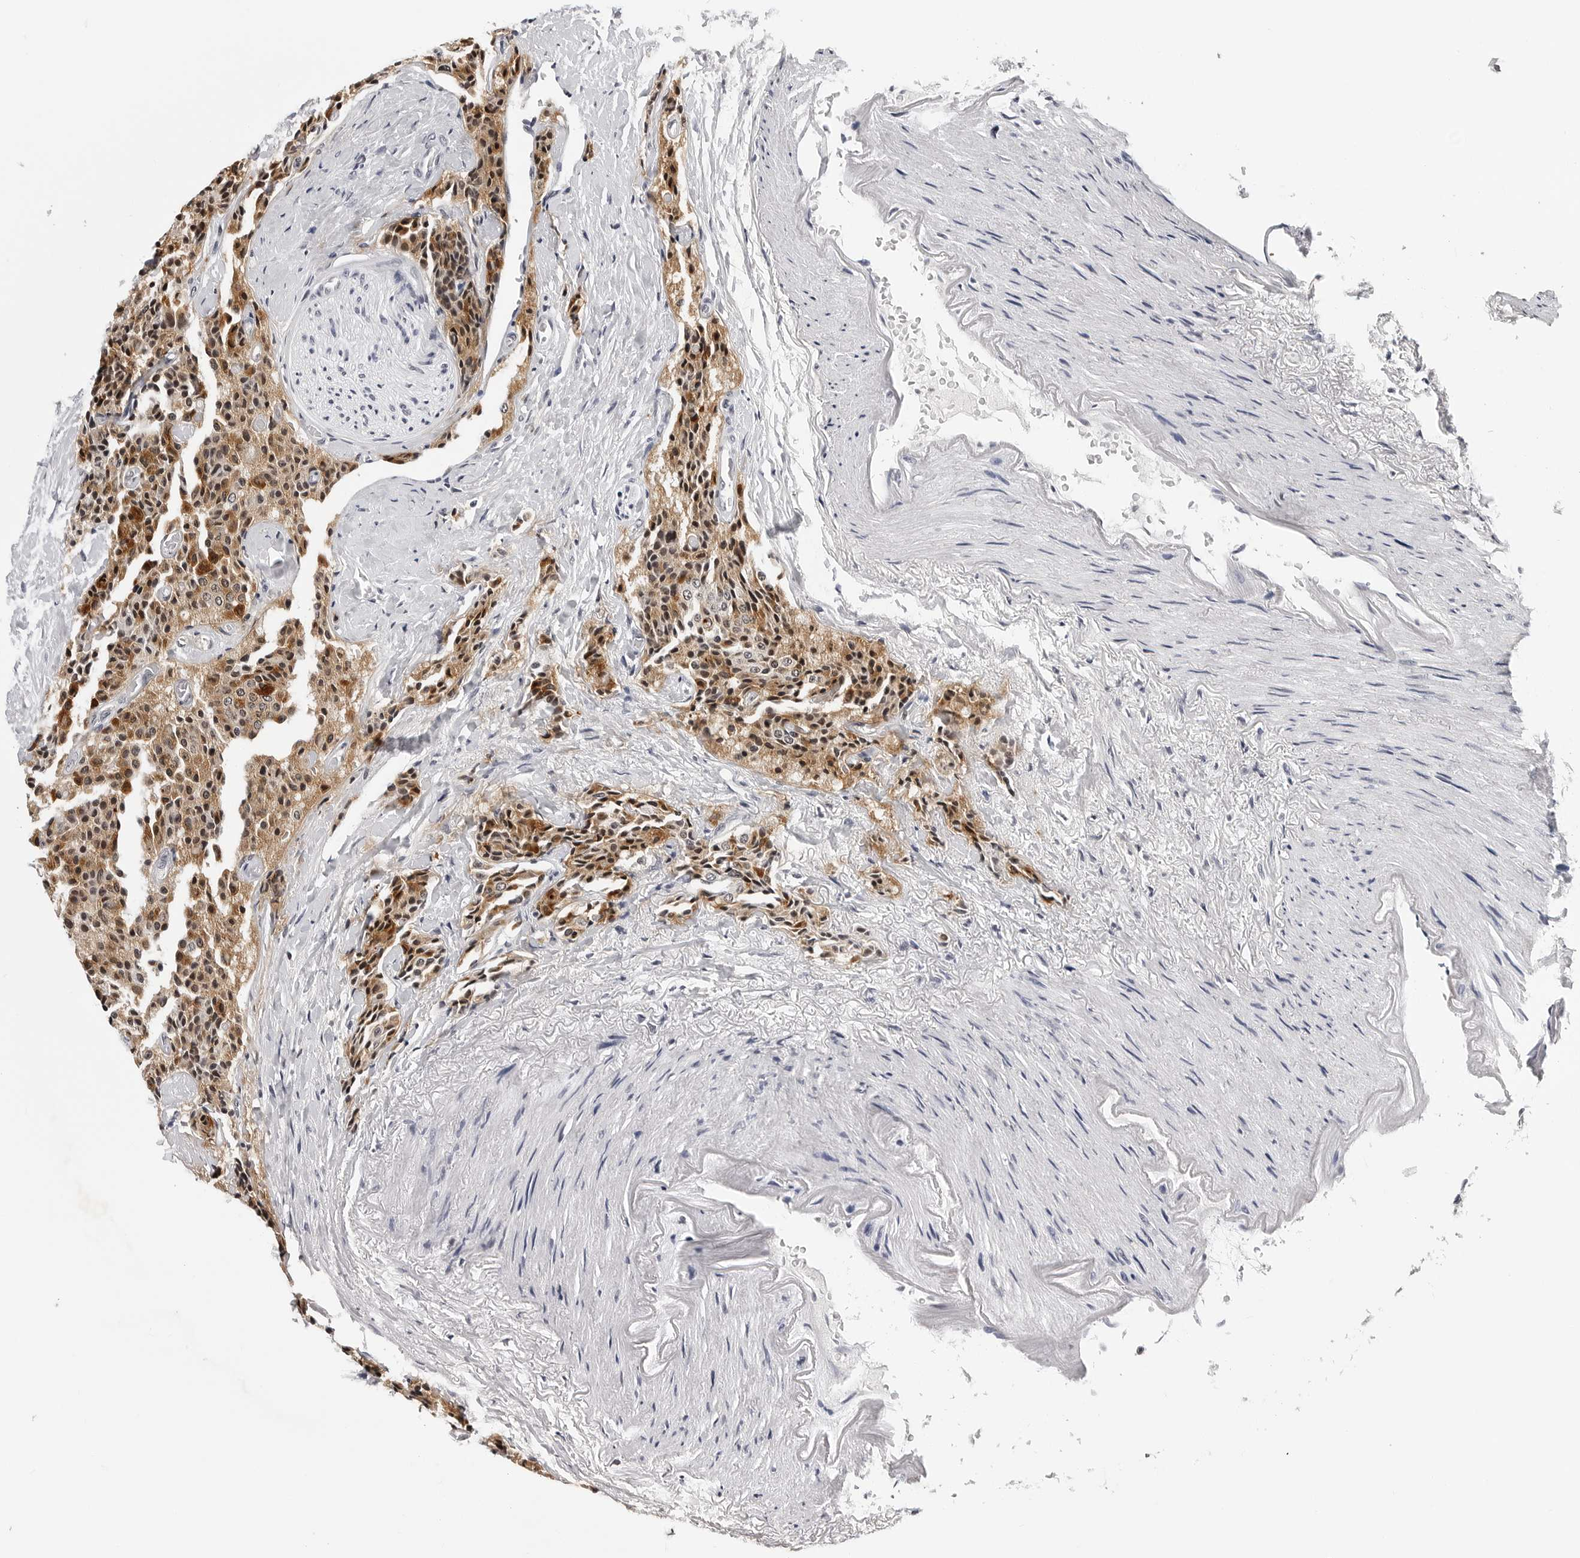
{"staining": {"intensity": "moderate", "quantity": ">75%", "location": "cytoplasmic/membranous,nuclear"}, "tissue": "carcinoid", "cell_type": "Tumor cells", "image_type": "cancer", "snomed": [{"axis": "morphology", "description": "Carcinoid, malignant, NOS"}, {"axis": "topography", "description": "Colon"}], "caption": "Malignant carcinoid was stained to show a protein in brown. There is medium levels of moderate cytoplasmic/membranous and nuclear staining in about >75% of tumor cells.", "gene": "SF3B4", "patient": {"sex": "female", "age": 61}}